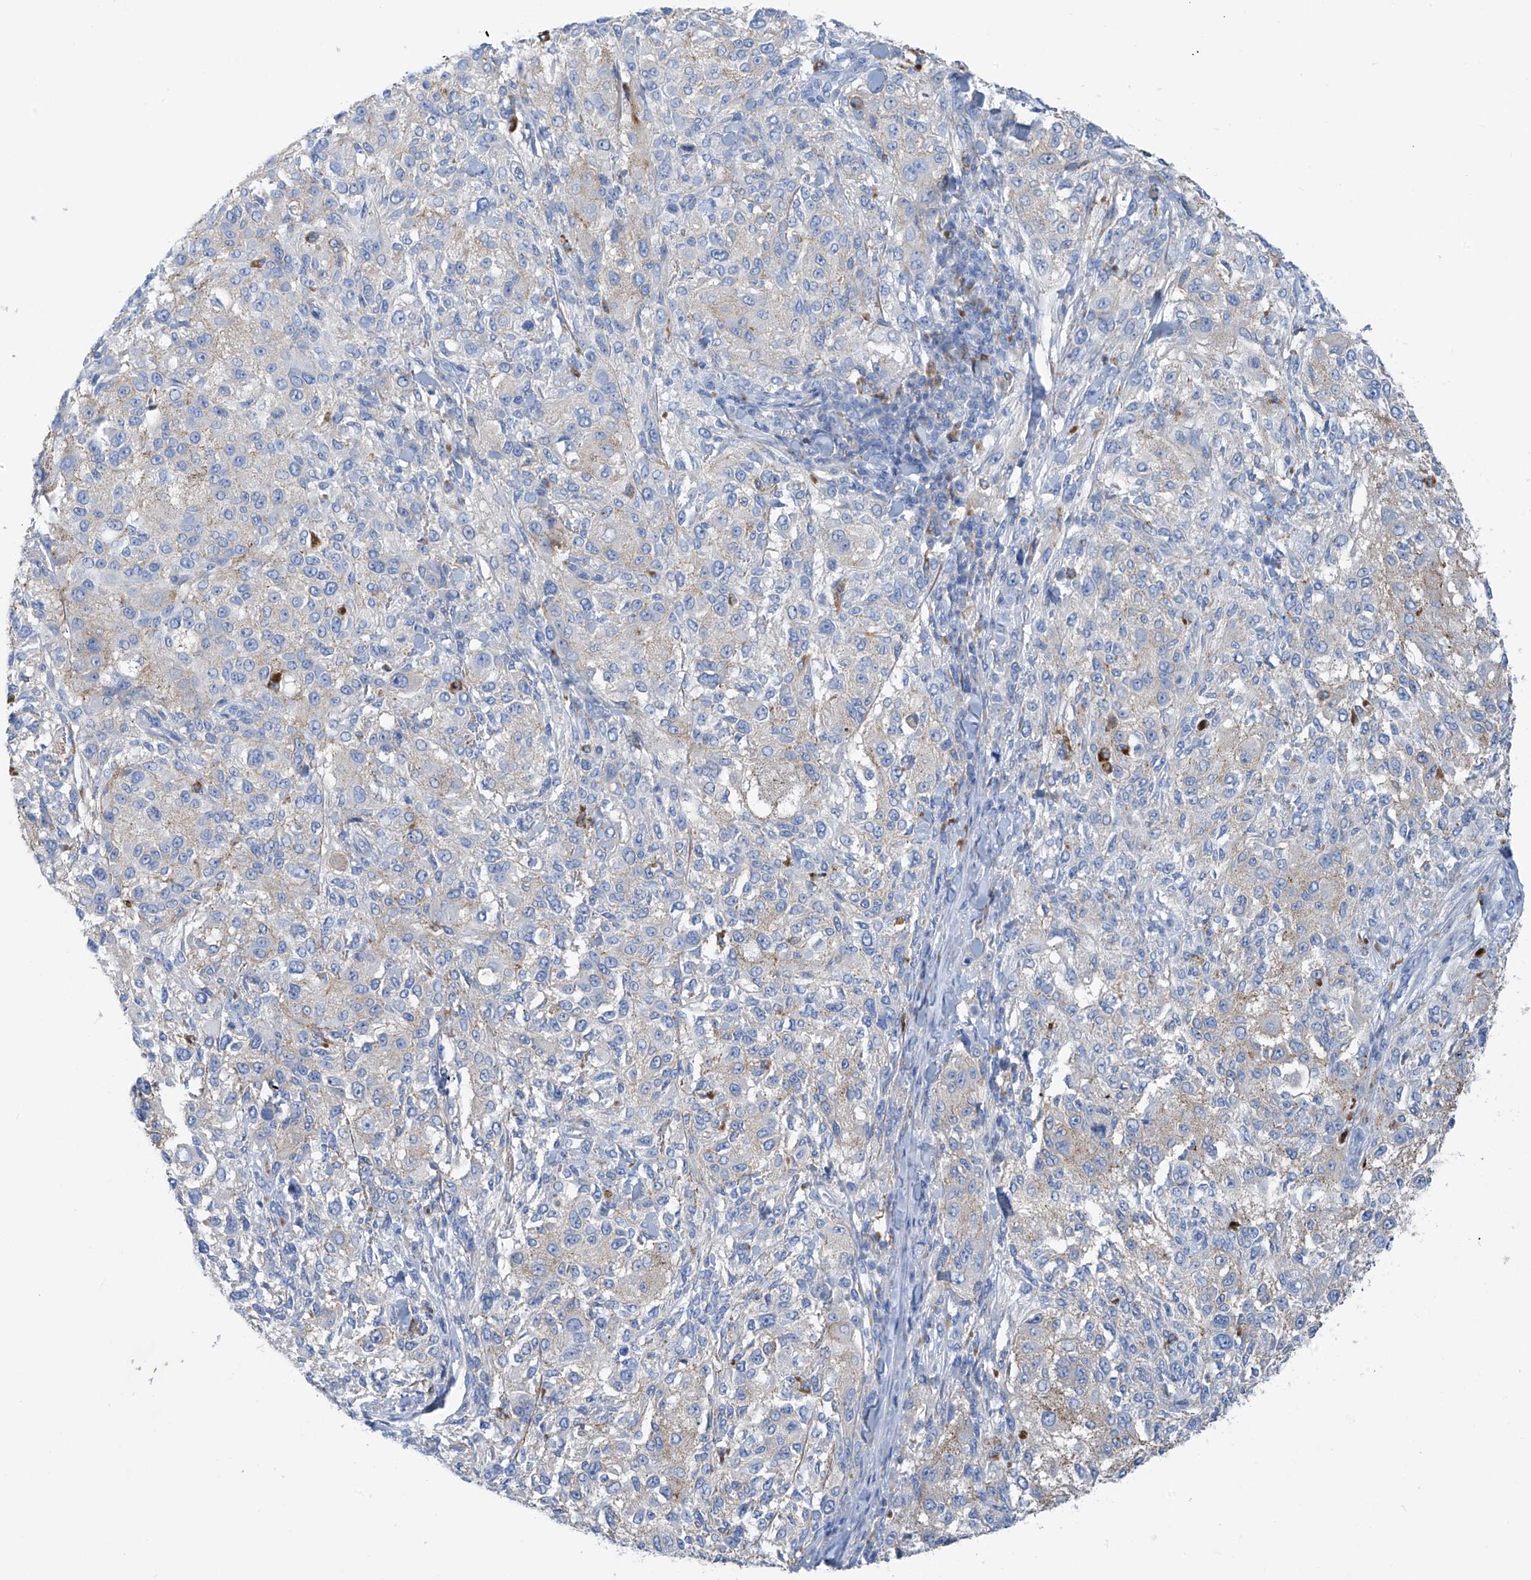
{"staining": {"intensity": "weak", "quantity": "<25%", "location": "cytoplasmic/membranous"}, "tissue": "melanoma", "cell_type": "Tumor cells", "image_type": "cancer", "snomed": [{"axis": "morphology", "description": "Necrosis, NOS"}, {"axis": "morphology", "description": "Malignant melanoma, NOS"}, {"axis": "topography", "description": "Skin"}], "caption": "Malignant melanoma stained for a protein using immunohistochemistry (IHC) shows no staining tumor cells.", "gene": "GLMP", "patient": {"sex": "female", "age": 87}}